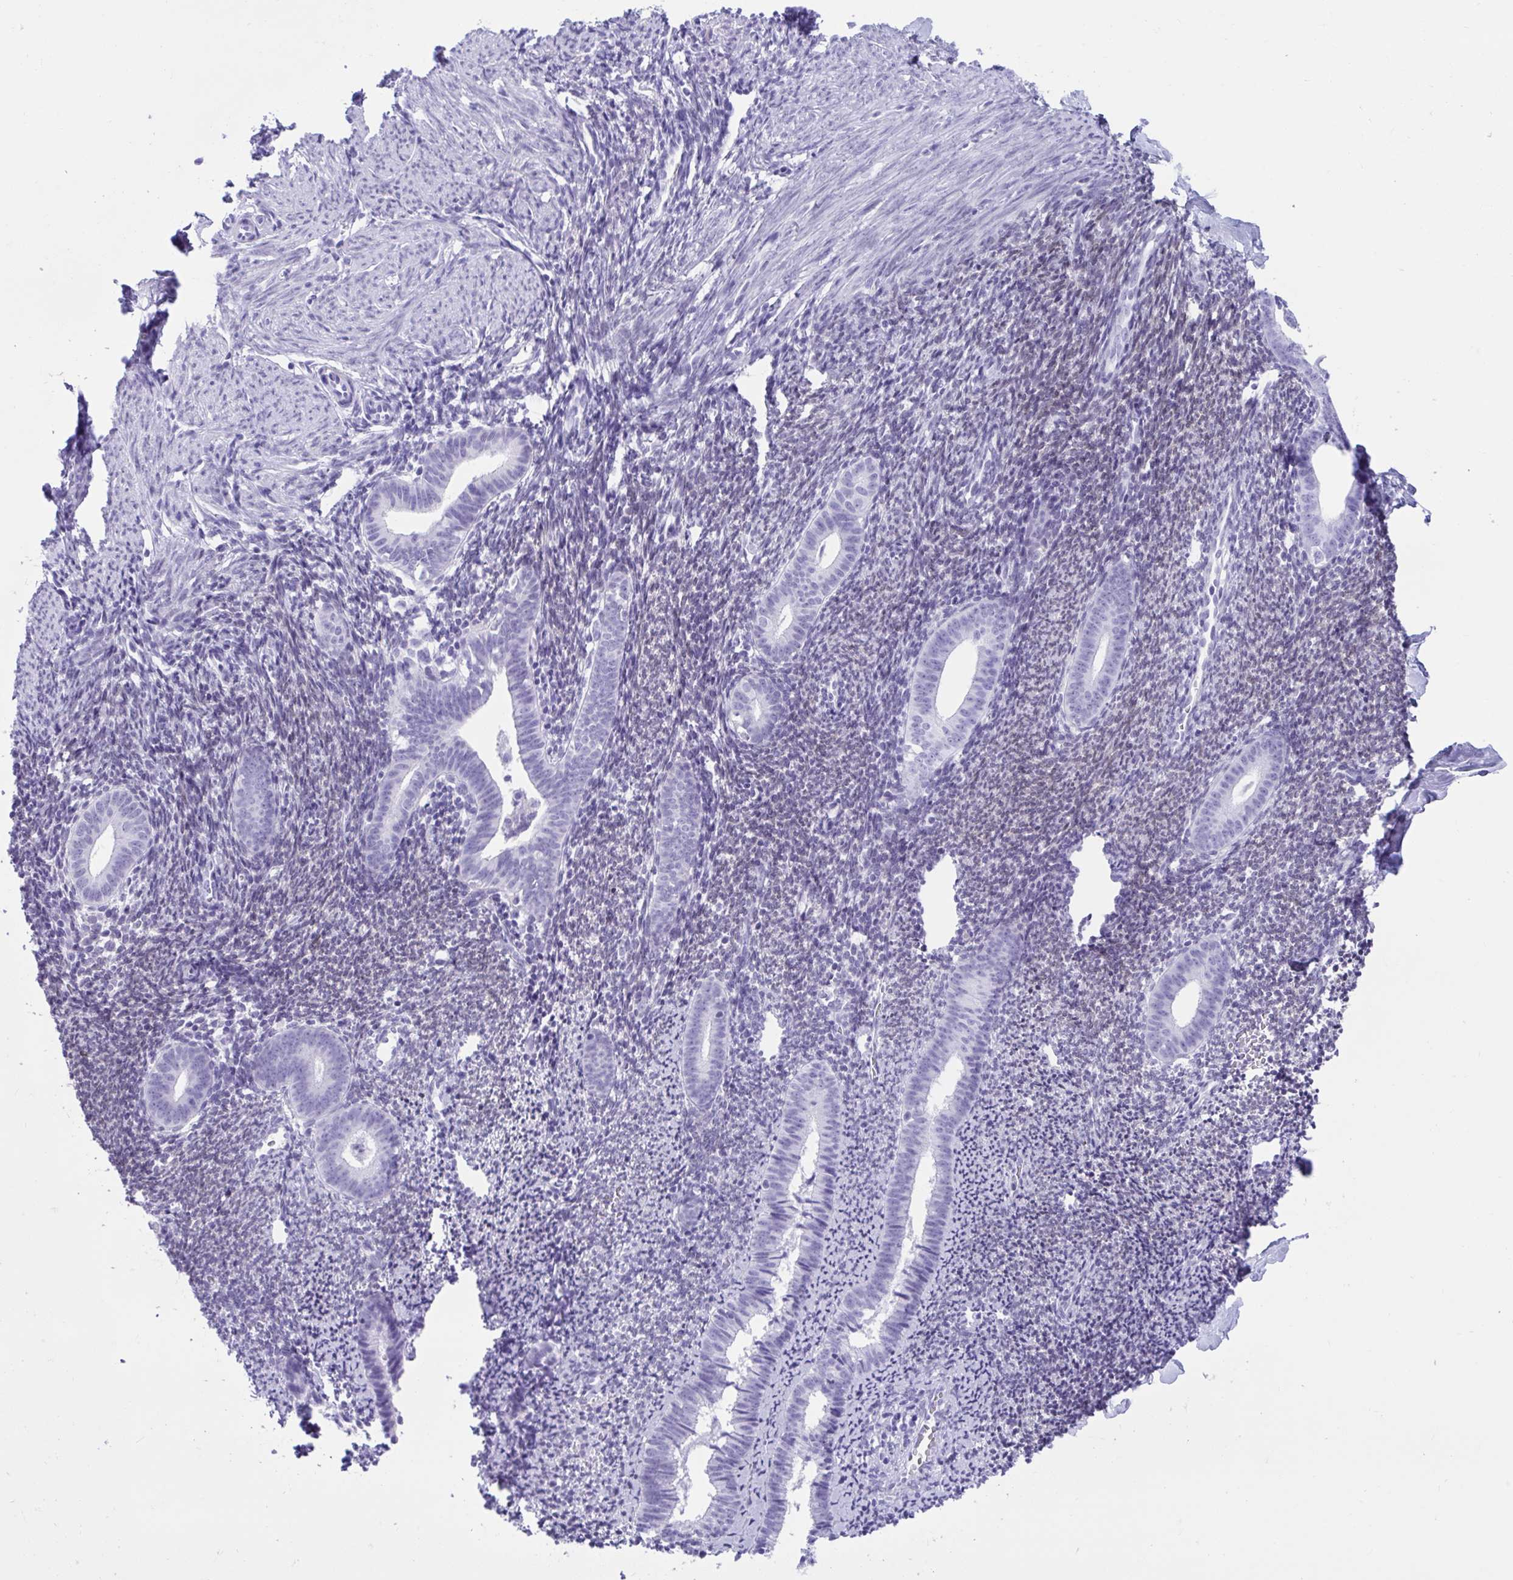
{"staining": {"intensity": "negative", "quantity": "none", "location": "none"}, "tissue": "endometrium", "cell_type": "Cells in endometrial stroma", "image_type": "normal", "snomed": [{"axis": "morphology", "description": "Normal tissue, NOS"}, {"axis": "topography", "description": "Endometrium"}], "caption": "An immunohistochemistry photomicrograph of unremarkable endometrium is shown. There is no staining in cells in endometrial stroma of endometrium. (DAB (3,3'-diaminobenzidine) immunohistochemistry with hematoxylin counter stain).", "gene": "TMEM35A", "patient": {"sex": "female", "age": 39}}